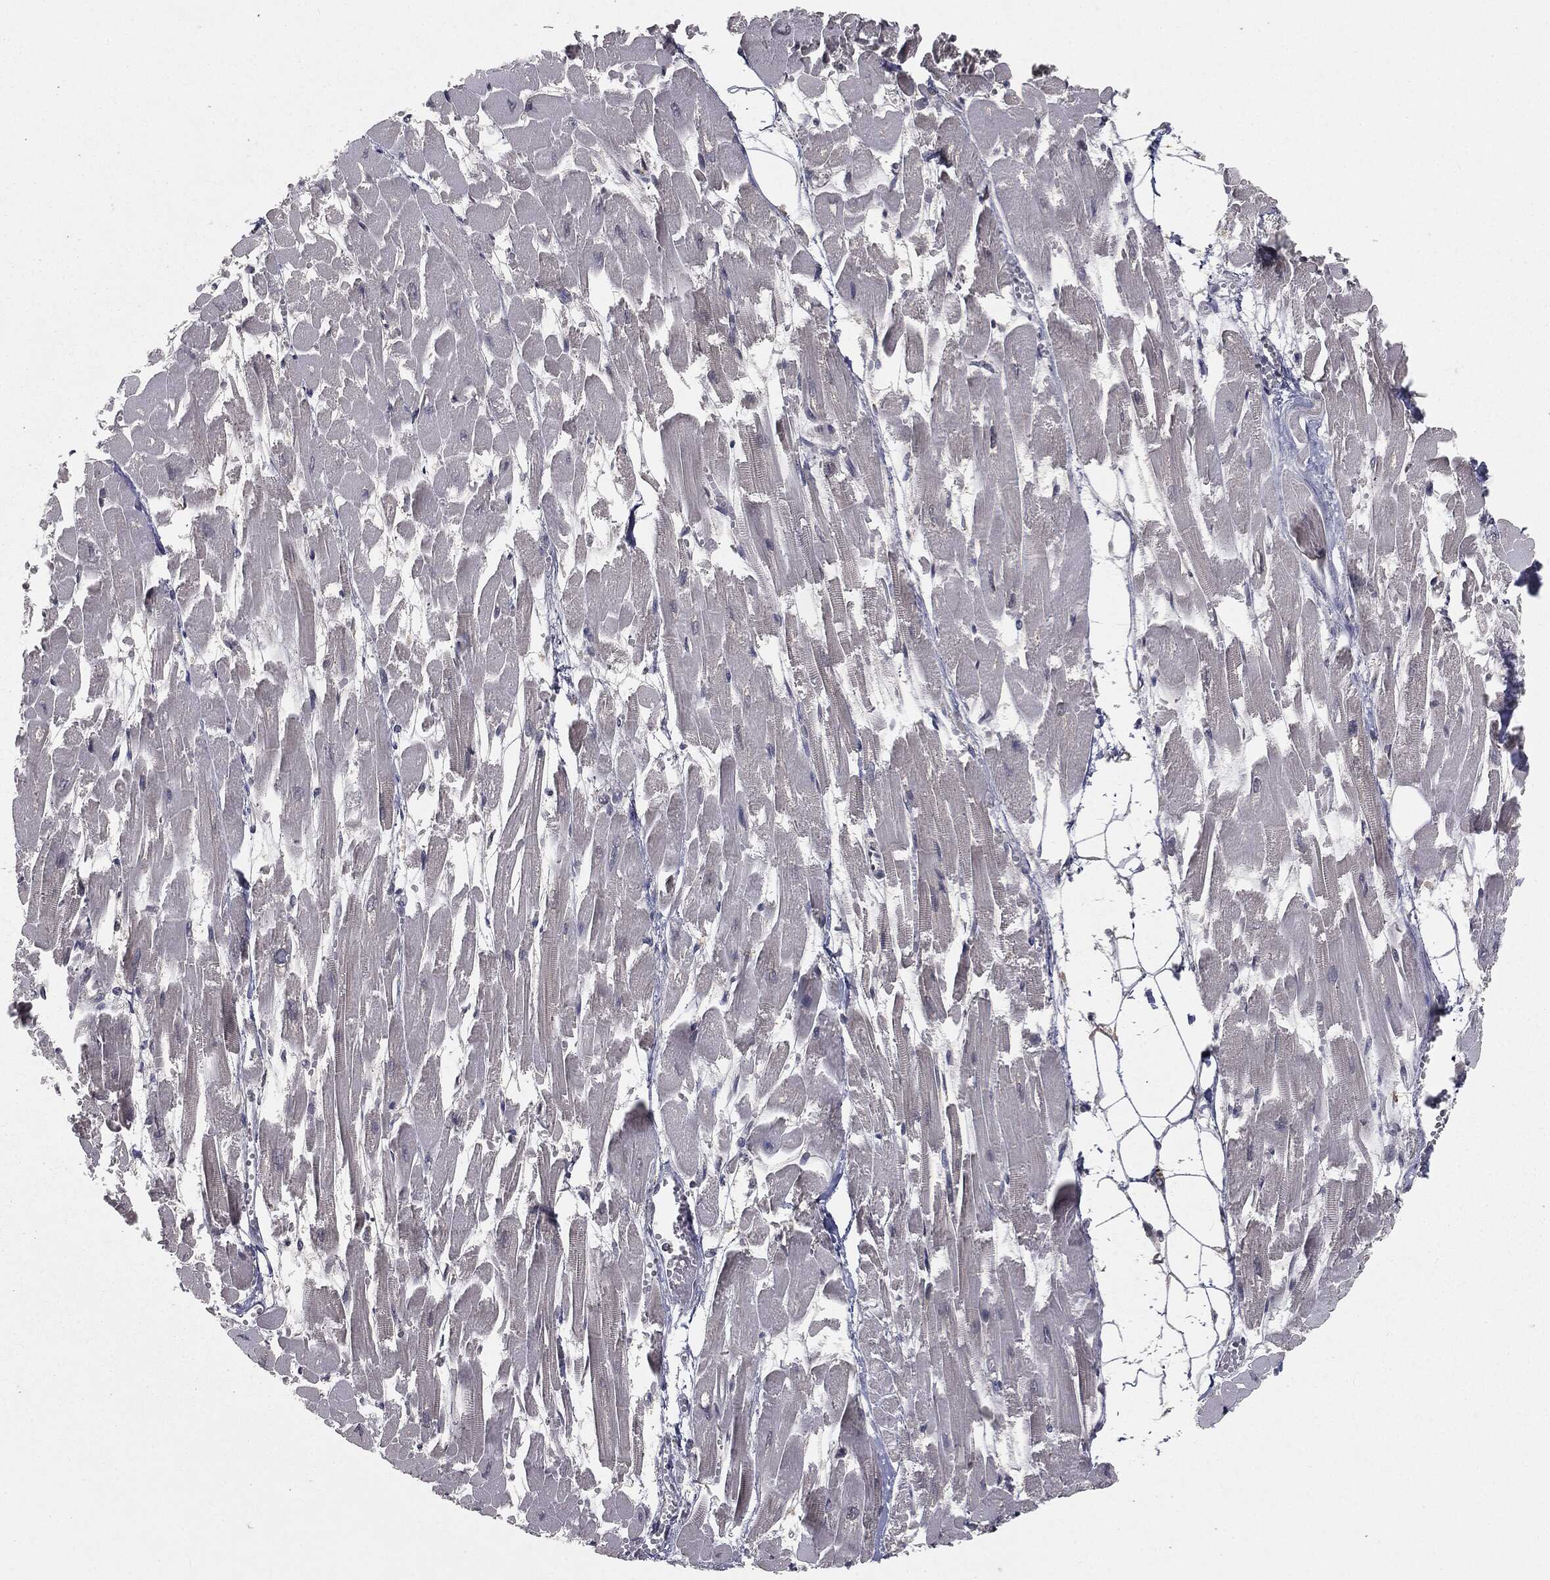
{"staining": {"intensity": "weak", "quantity": "25%-75%", "location": "cytoplasmic/membranous"}, "tissue": "heart muscle", "cell_type": "Cardiomyocytes", "image_type": "normal", "snomed": [{"axis": "morphology", "description": "Normal tissue, NOS"}, {"axis": "topography", "description": "Heart"}], "caption": "Heart muscle stained for a protein (brown) exhibits weak cytoplasmic/membranous positive expression in about 25%-75% of cardiomyocytes.", "gene": "FBXO7", "patient": {"sex": "female", "age": 52}}